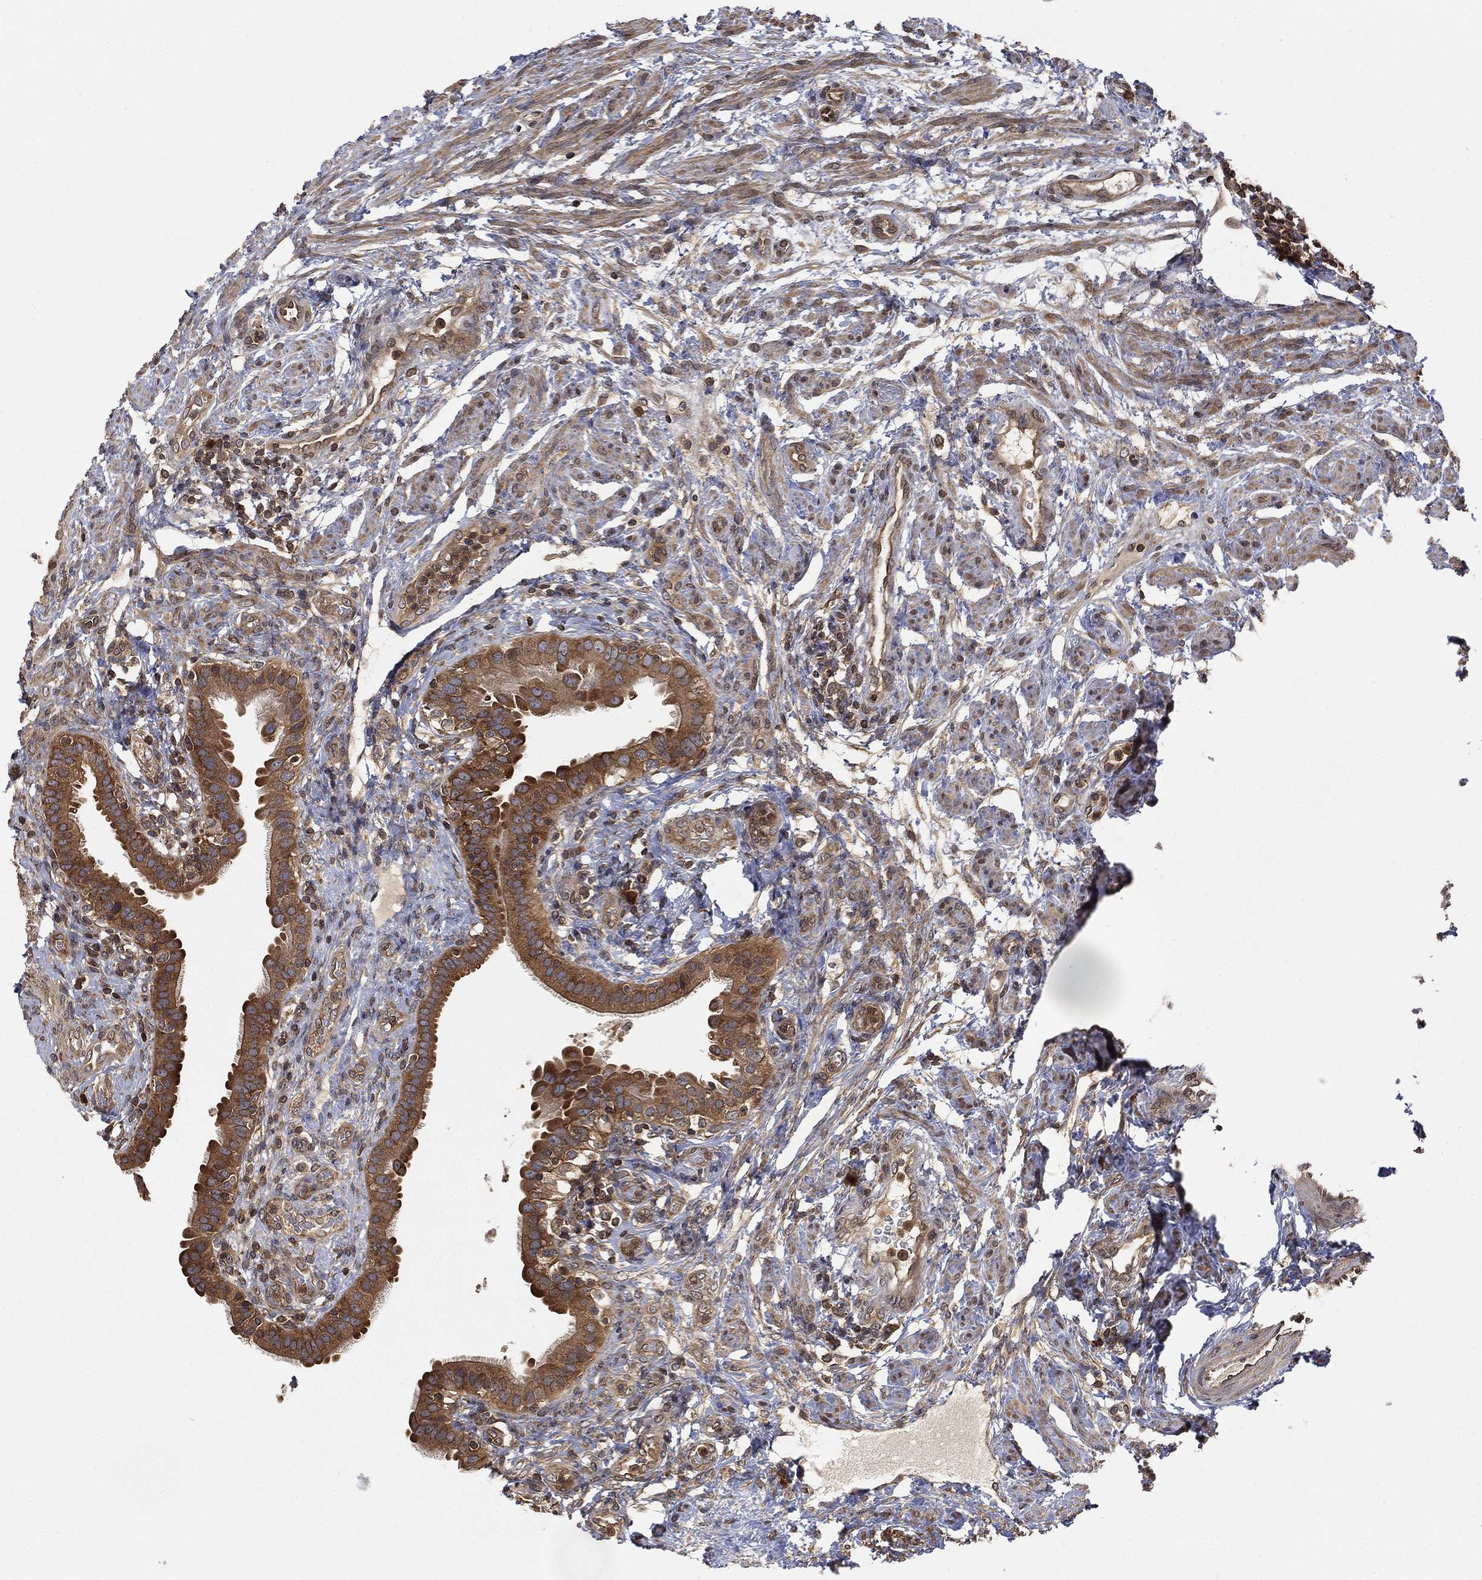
{"staining": {"intensity": "strong", "quantity": "25%-75%", "location": "cytoplasmic/membranous"}, "tissue": "fallopian tube", "cell_type": "Glandular cells", "image_type": "normal", "snomed": [{"axis": "morphology", "description": "Normal tissue, NOS"}, {"axis": "topography", "description": "Fallopian tube"}], "caption": "DAB immunohistochemical staining of unremarkable human fallopian tube reveals strong cytoplasmic/membranous protein positivity in about 25%-75% of glandular cells. The staining was performed using DAB (3,3'-diaminobenzidine) to visualize the protein expression in brown, while the nuclei were stained in blue with hematoxylin (Magnification: 20x).", "gene": "UBA5", "patient": {"sex": "female", "age": 41}}